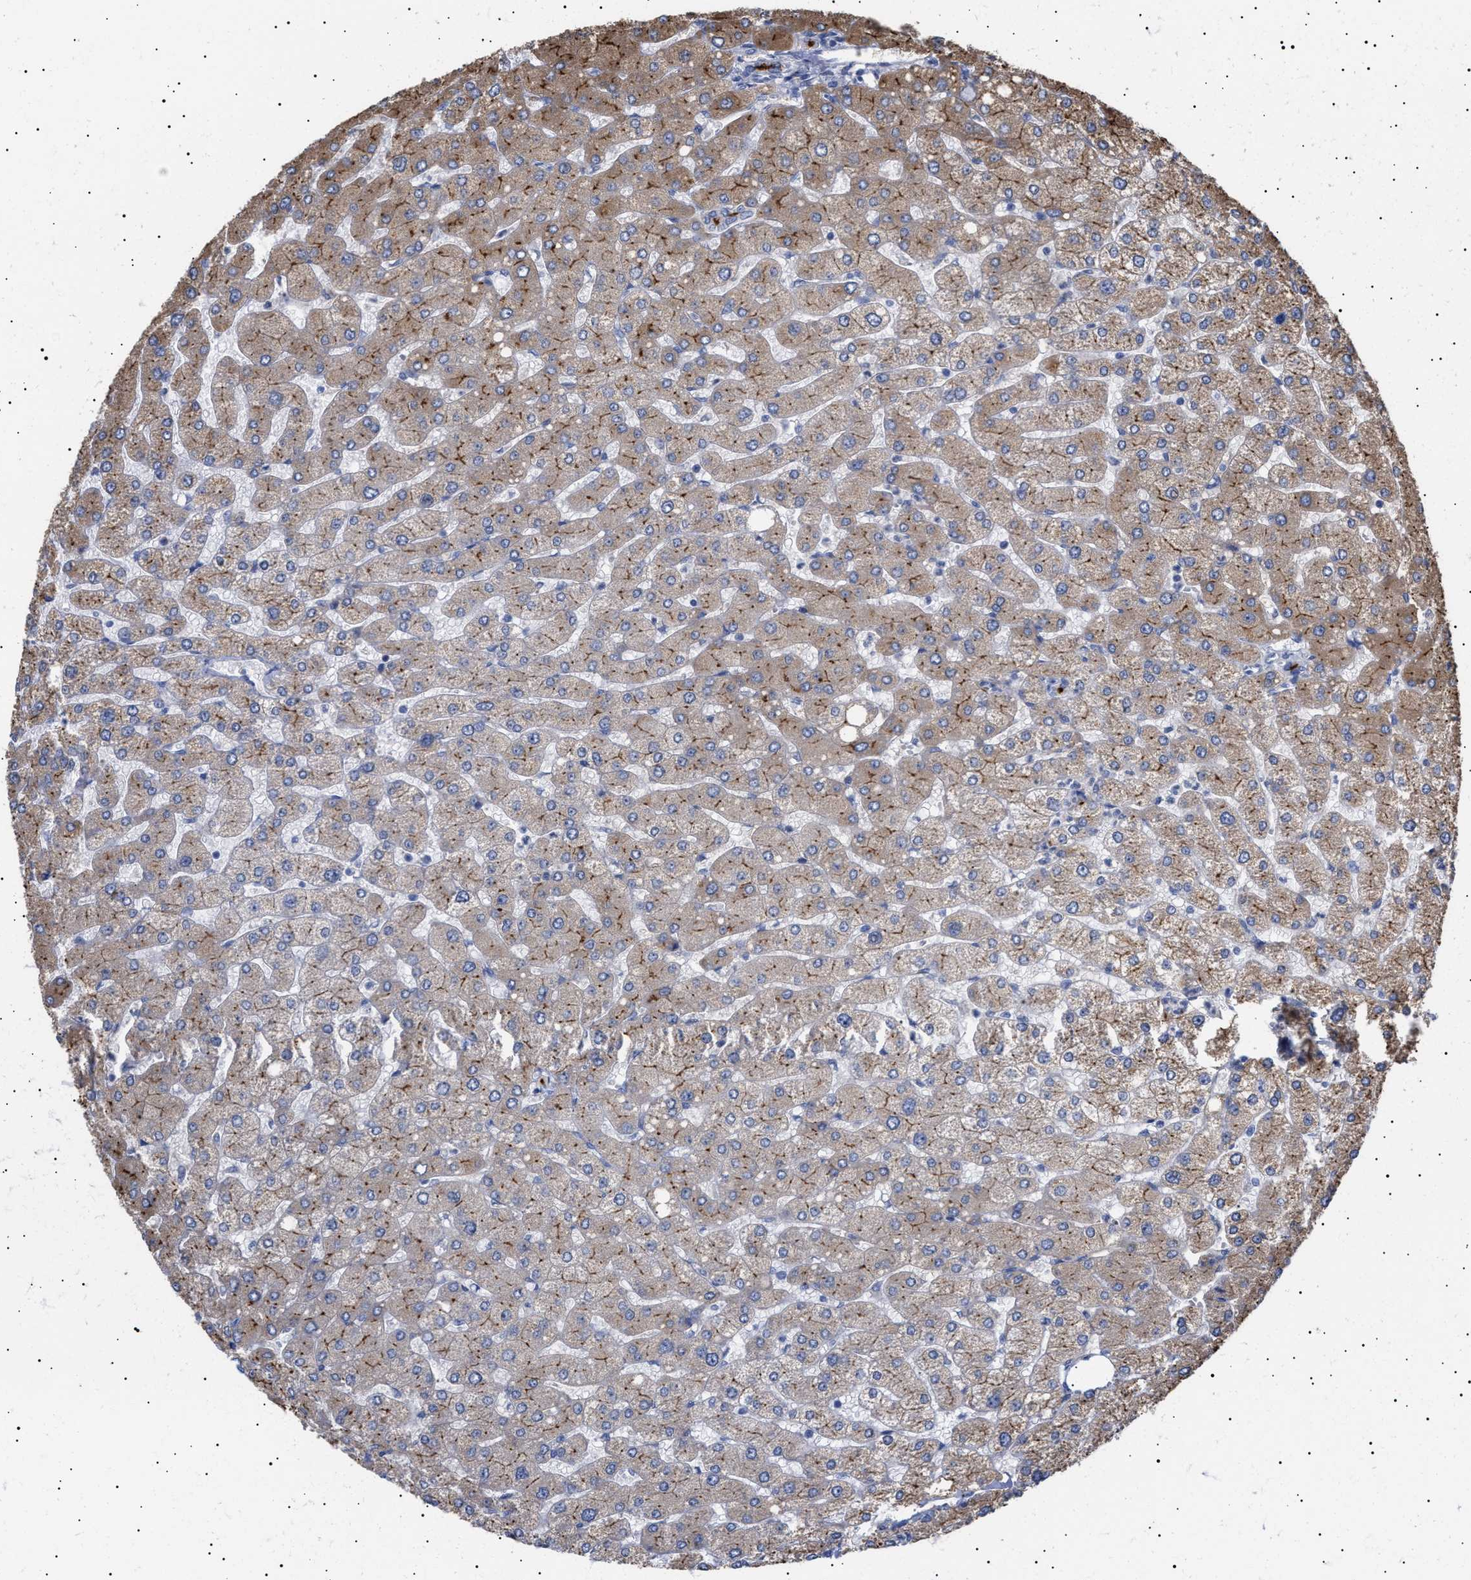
{"staining": {"intensity": "moderate", "quantity": "25%-75%", "location": "cytoplasmic/membranous"}, "tissue": "liver", "cell_type": "Cholangiocytes", "image_type": "normal", "snomed": [{"axis": "morphology", "description": "Normal tissue, NOS"}, {"axis": "topography", "description": "Liver"}], "caption": "Brown immunohistochemical staining in benign liver reveals moderate cytoplasmic/membranous expression in approximately 25%-75% of cholangiocytes. (IHC, brightfield microscopy, high magnification).", "gene": "ERCC6L2", "patient": {"sex": "male", "age": 55}}